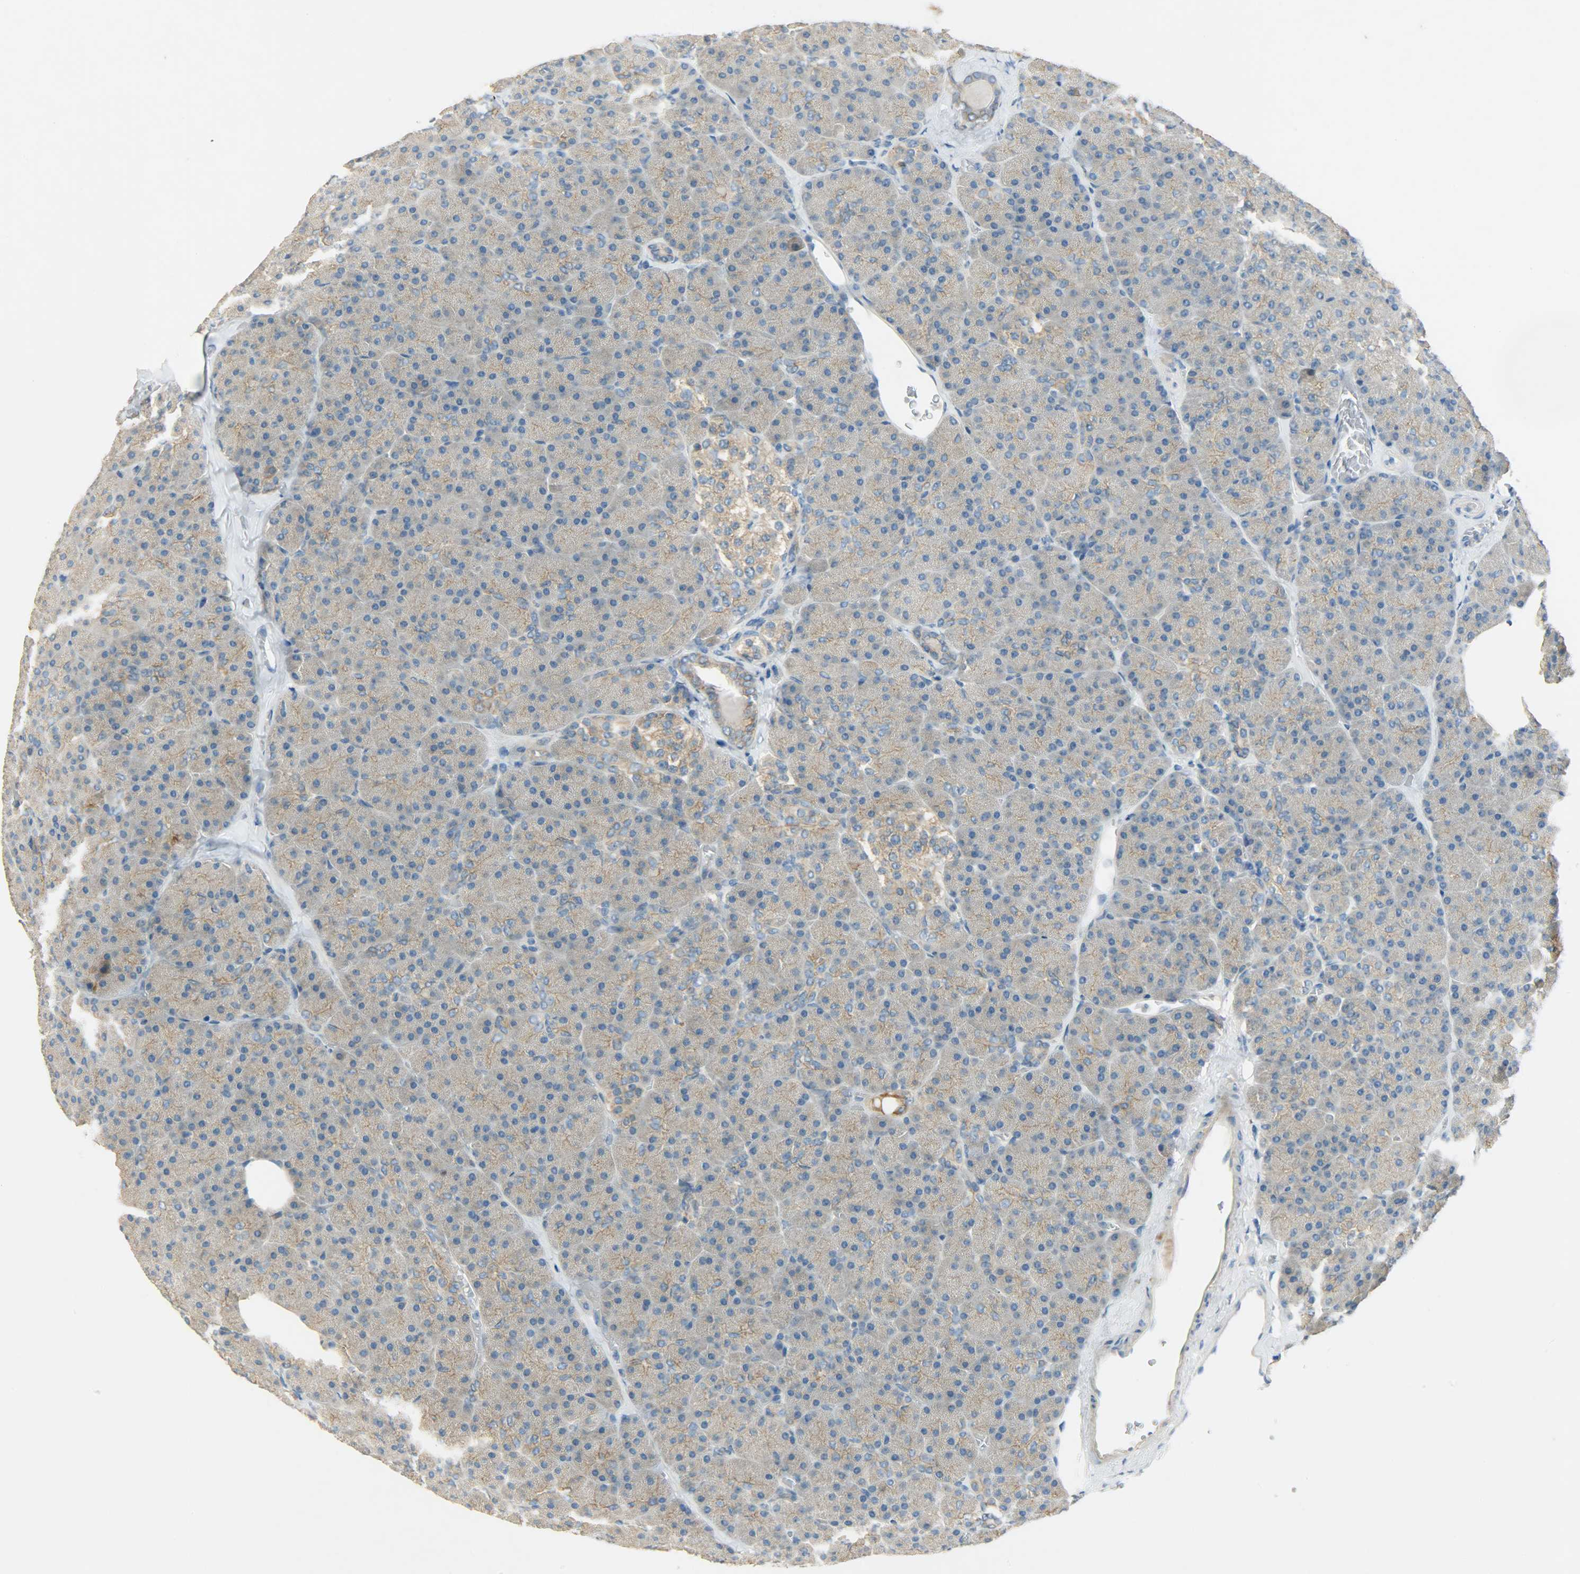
{"staining": {"intensity": "moderate", "quantity": ">75%", "location": "cytoplasmic/membranous"}, "tissue": "pancreas", "cell_type": "Exocrine glandular cells", "image_type": "normal", "snomed": [{"axis": "morphology", "description": "Normal tissue, NOS"}, {"axis": "topography", "description": "Pancreas"}], "caption": "Immunohistochemistry (IHC) image of normal pancreas: pancreas stained using immunohistochemistry (IHC) exhibits medium levels of moderate protein expression localized specifically in the cytoplasmic/membranous of exocrine glandular cells, appearing as a cytoplasmic/membranous brown color.", "gene": "DSG2", "patient": {"sex": "female", "age": 35}}